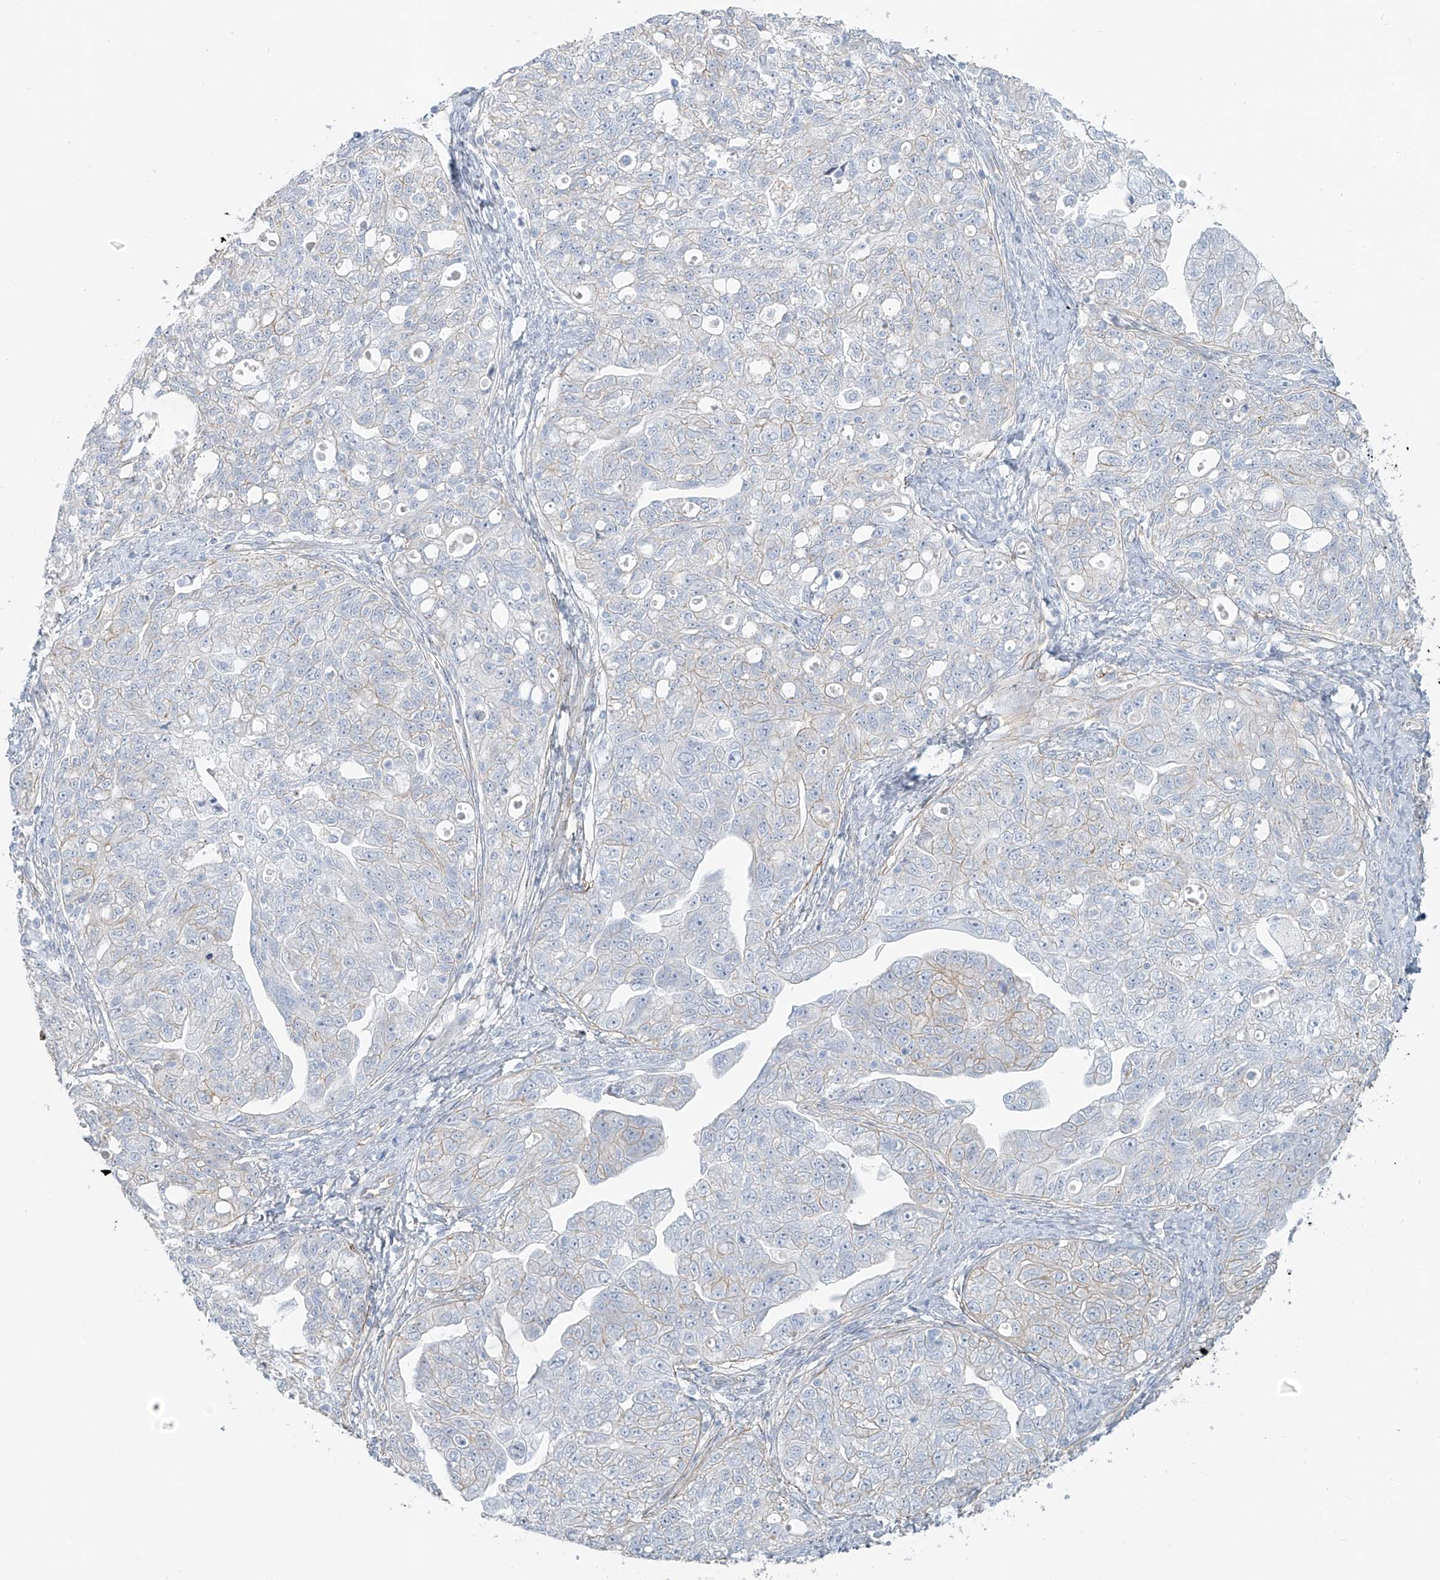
{"staining": {"intensity": "negative", "quantity": "none", "location": "none"}, "tissue": "ovarian cancer", "cell_type": "Tumor cells", "image_type": "cancer", "snomed": [{"axis": "morphology", "description": "Carcinoma, NOS"}, {"axis": "morphology", "description": "Cystadenocarcinoma, serous, NOS"}, {"axis": "topography", "description": "Ovary"}], "caption": "Tumor cells show no significant positivity in serous cystadenocarcinoma (ovarian).", "gene": "TUBE1", "patient": {"sex": "female", "age": 69}}